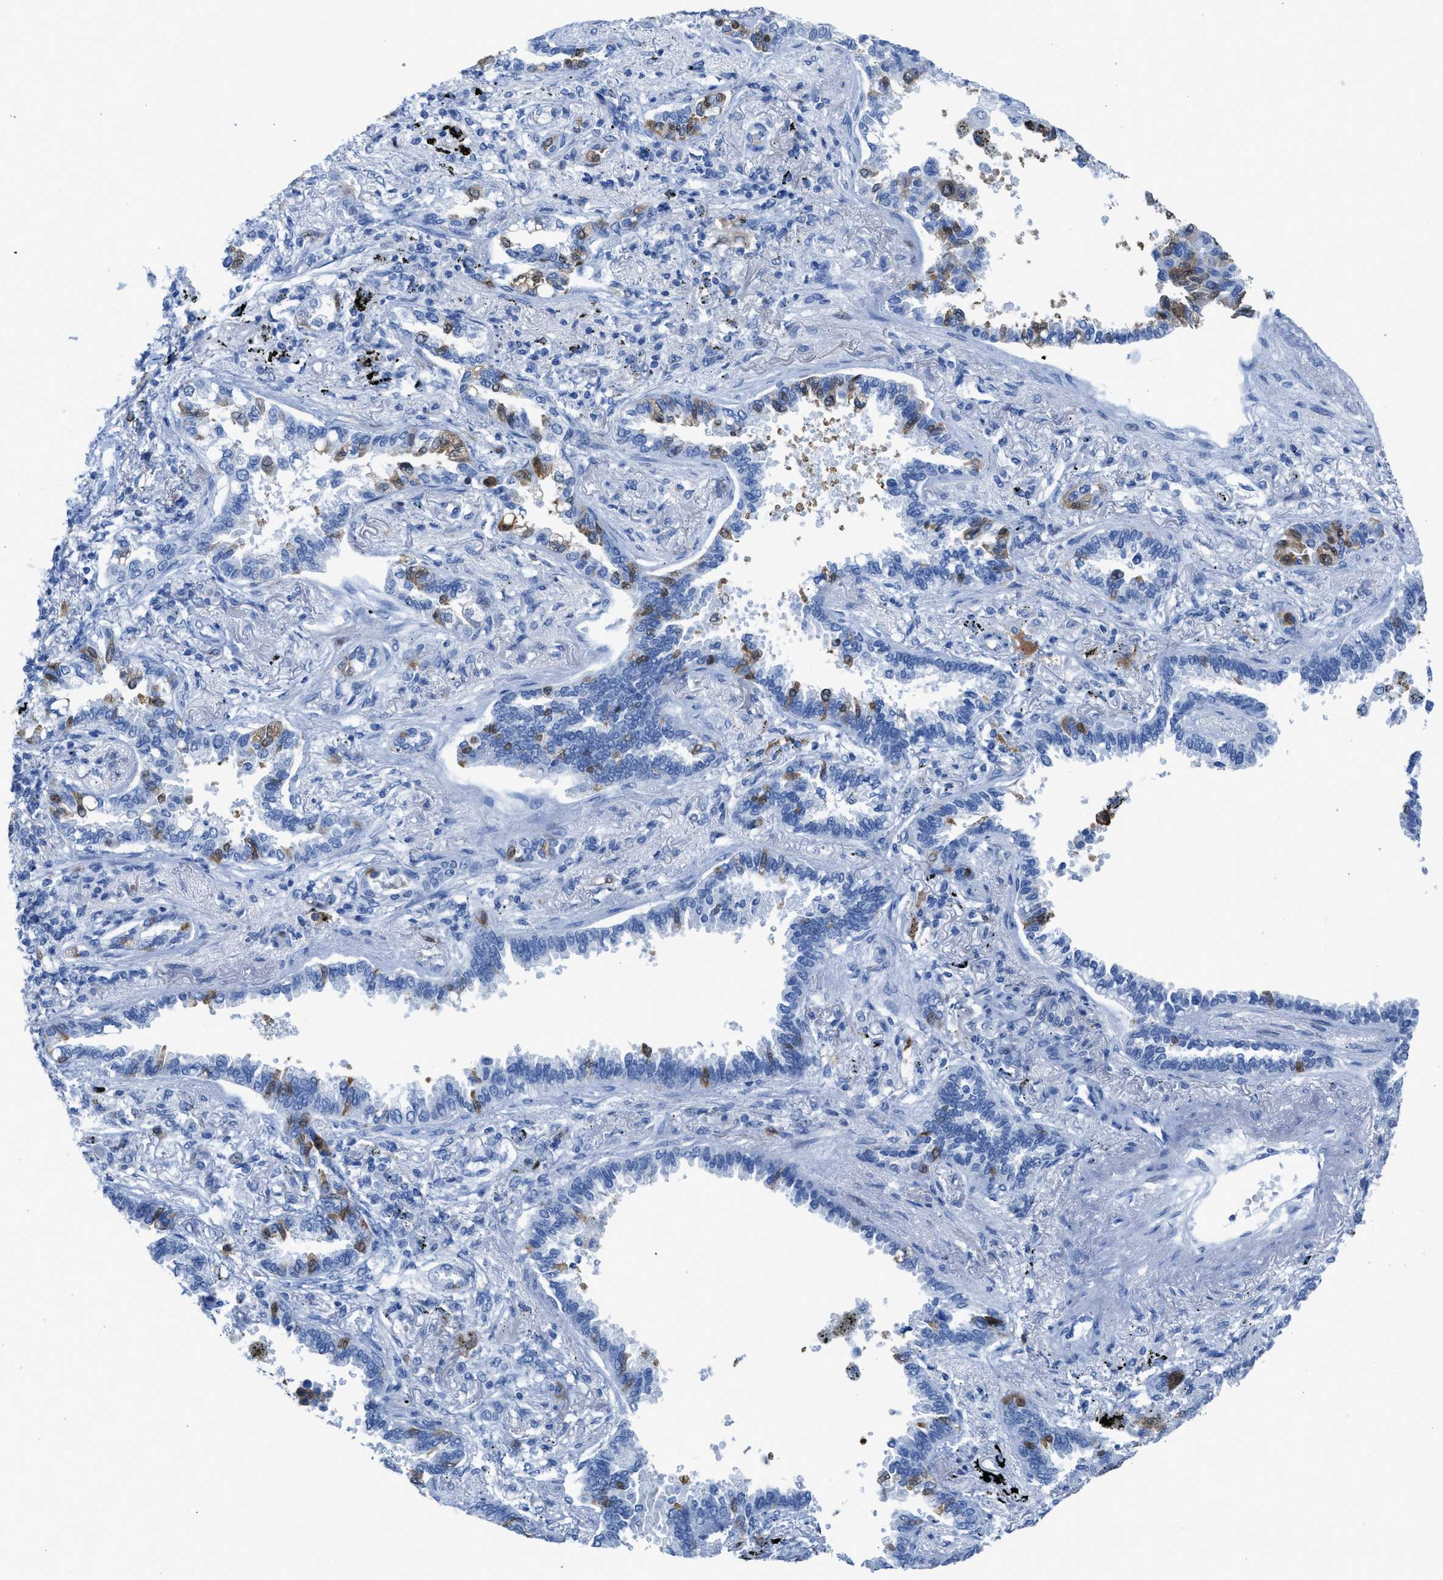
{"staining": {"intensity": "moderate", "quantity": "25%-75%", "location": "cytoplasmic/membranous"}, "tissue": "lung cancer", "cell_type": "Tumor cells", "image_type": "cancer", "snomed": [{"axis": "morphology", "description": "Normal tissue, NOS"}, {"axis": "morphology", "description": "Adenocarcinoma, NOS"}, {"axis": "topography", "description": "Lung"}], "caption": "There is medium levels of moderate cytoplasmic/membranous staining in tumor cells of lung adenocarcinoma, as demonstrated by immunohistochemical staining (brown color).", "gene": "CDKN2A", "patient": {"sex": "male", "age": 59}}